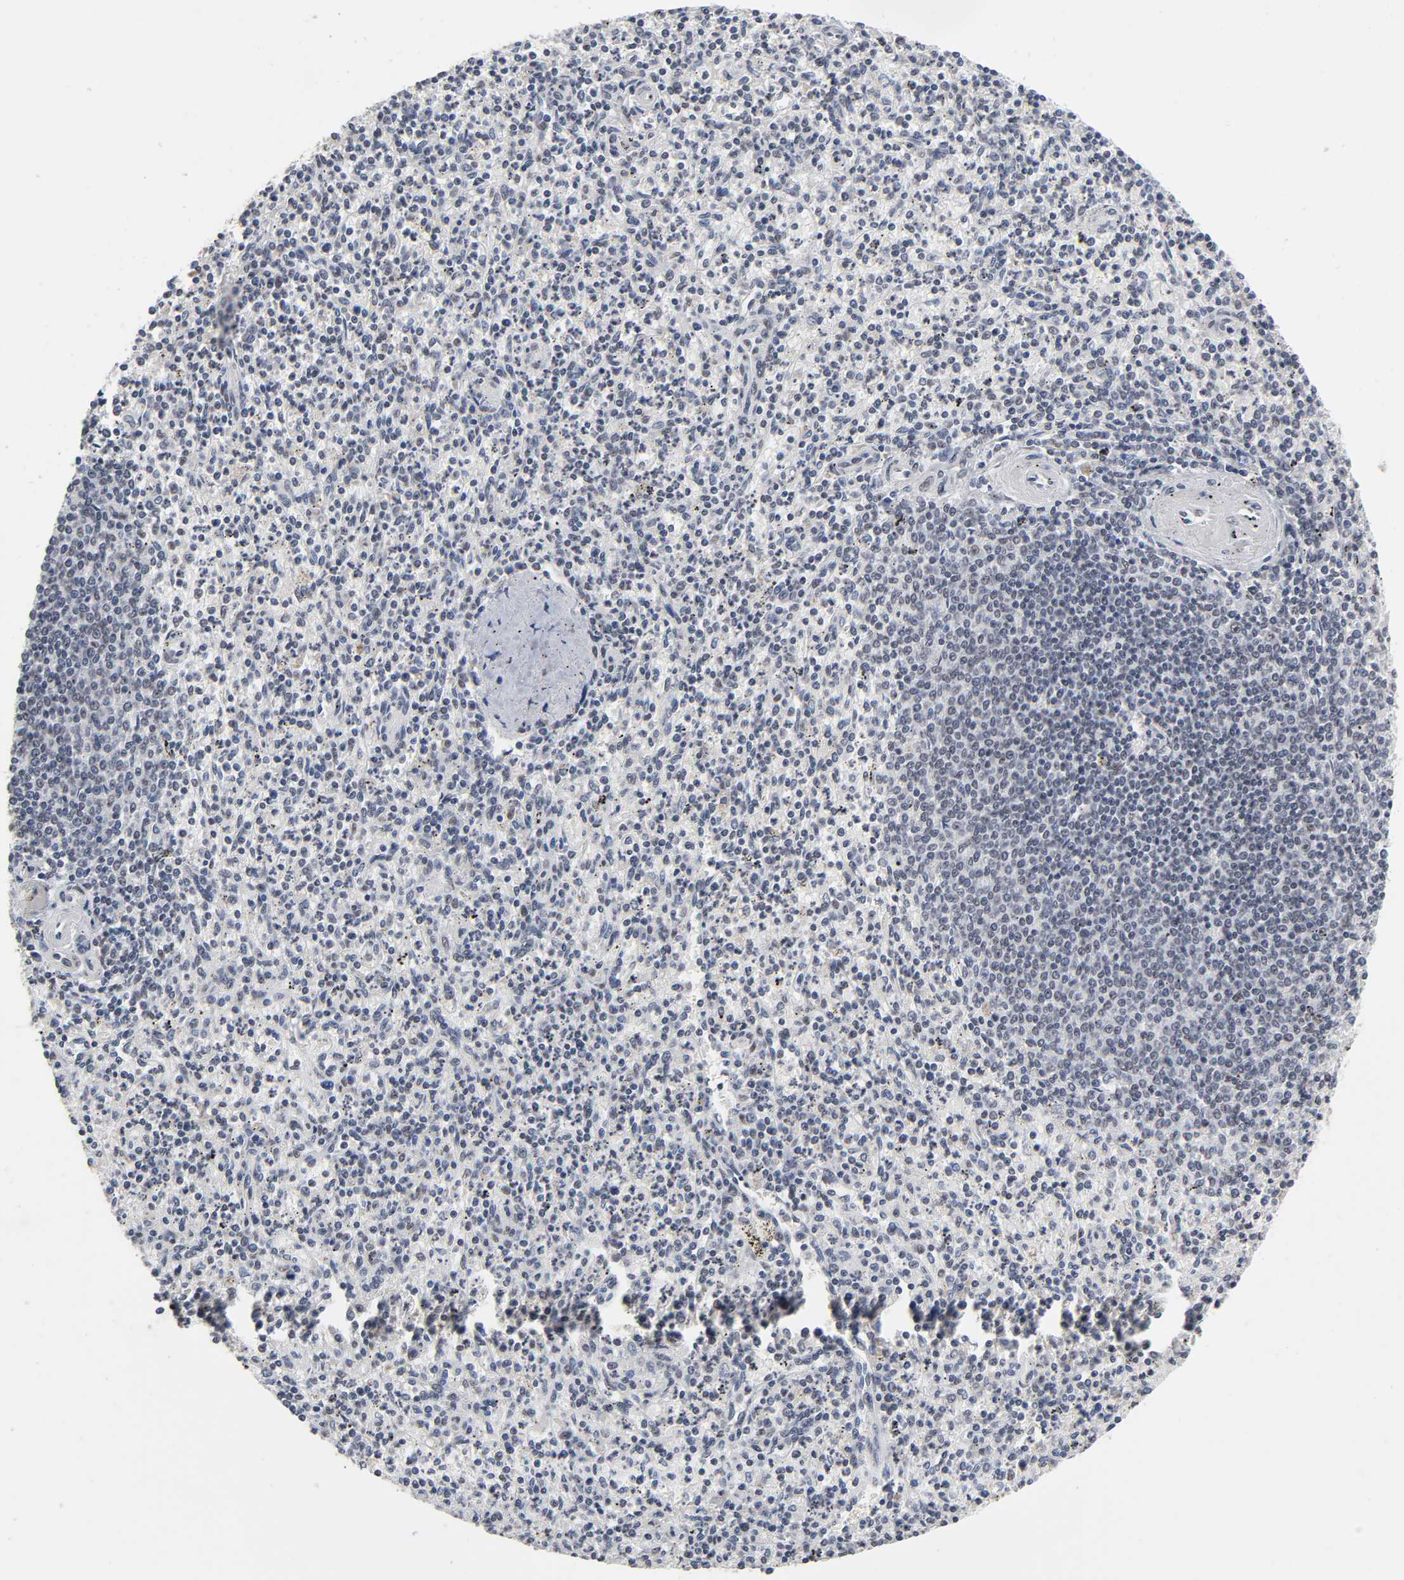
{"staining": {"intensity": "weak", "quantity": "25%-75%", "location": "nuclear"}, "tissue": "spleen", "cell_type": "Cells in red pulp", "image_type": "normal", "snomed": [{"axis": "morphology", "description": "Normal tissue, NOS"}, {"axis": "topography", "description": "Spleen"}], "caption": "Immunohistochemistry histopathology image of normal spleen: human spleen stained using IHC shows low levels of weak protein expression localized specifically in the nuclear of cells in red pulp, appearing as a nuclear brown color.", "gene": "TRIM33", "patient": {"sex": "male", "age": 72}}